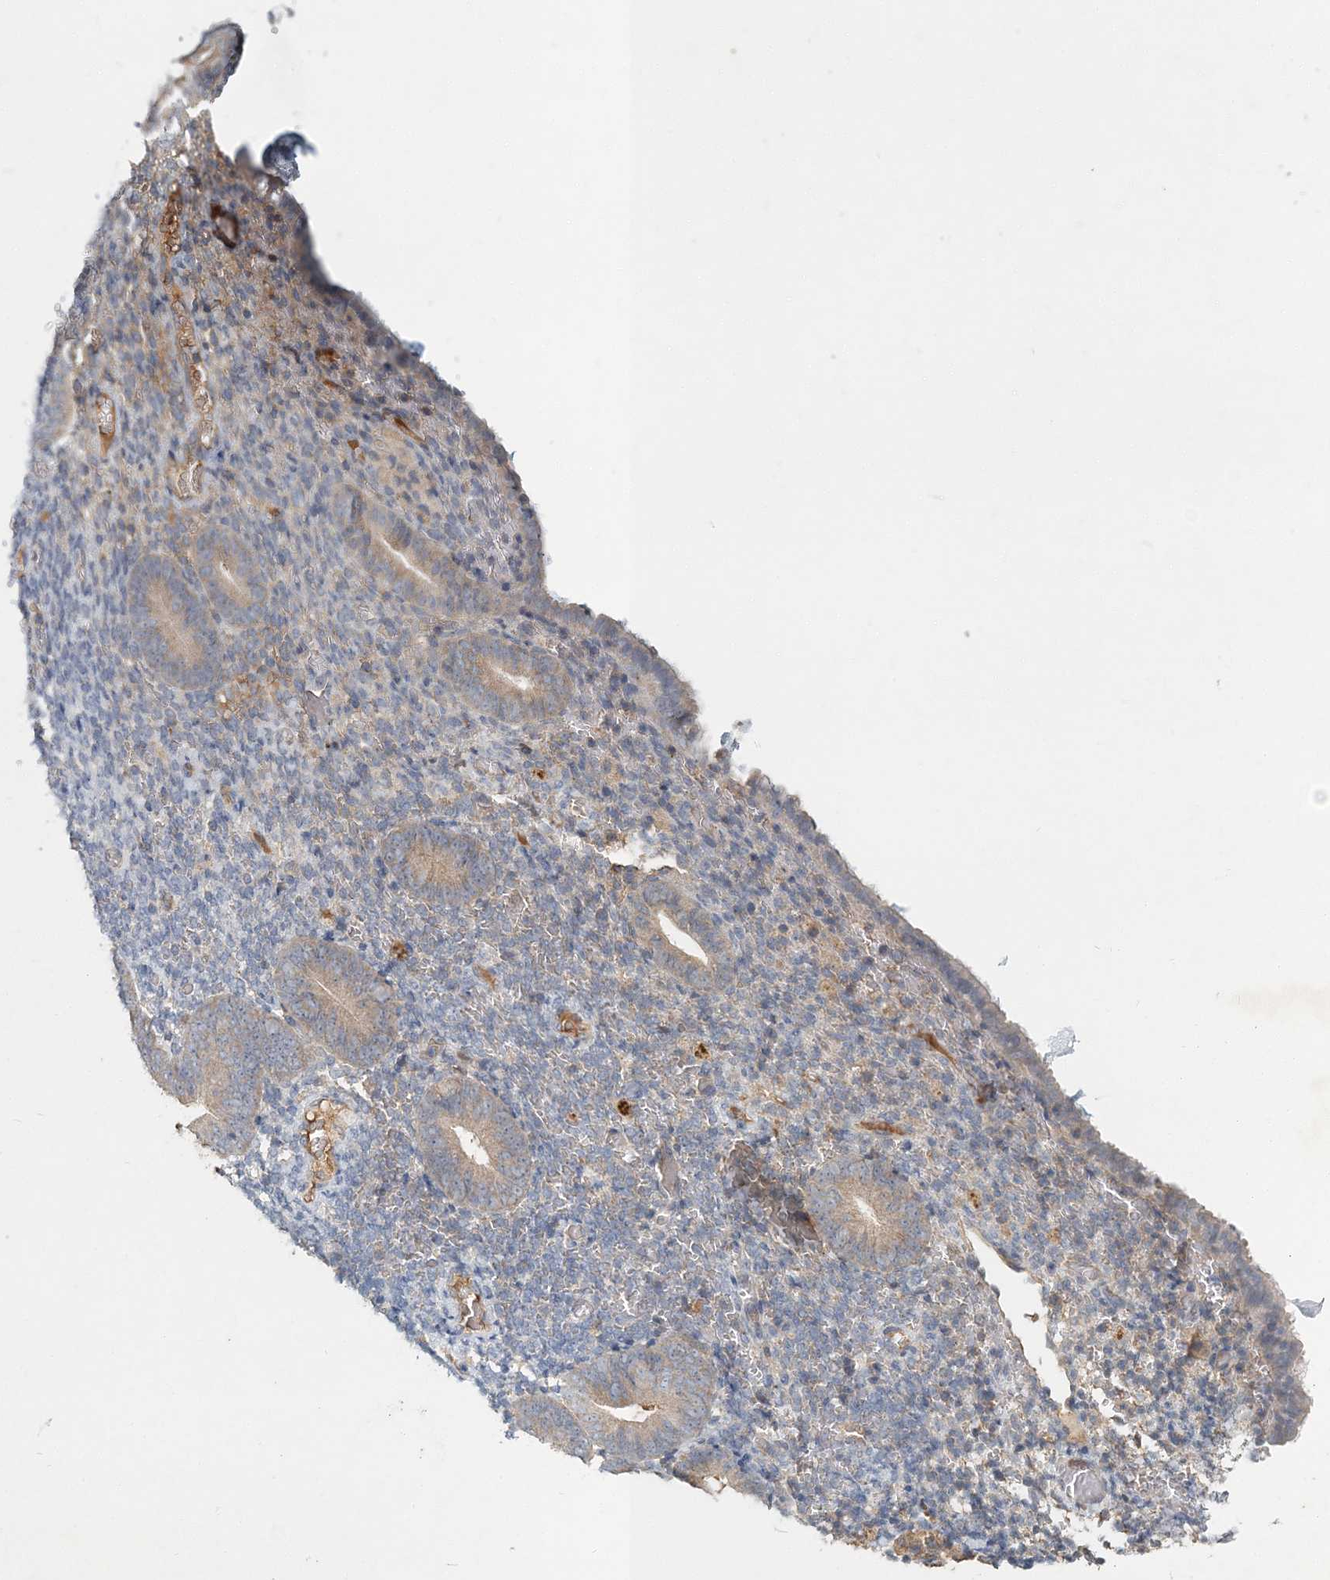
{"staining": {"intensity": "negative", "quantity": "none", "location": "none"}, "tissue": "endometrium", "cell_type": "Cells in endometrial stroma", "image_type": "normal", "snomed": [{"axis": "morphology", "description": "Normal tissue, NOS"}, {"axis": "topography", "description": "Endometrium"}], "caption": "This is a histopathology image of immunohistochemistry (IHC) staining of benign endometrium, which shows no expression in cells in endometrial stroma. Nuclei are stained in blue.", "gene": "RNF25", "patient": {"sex": "female", "age": 51}}